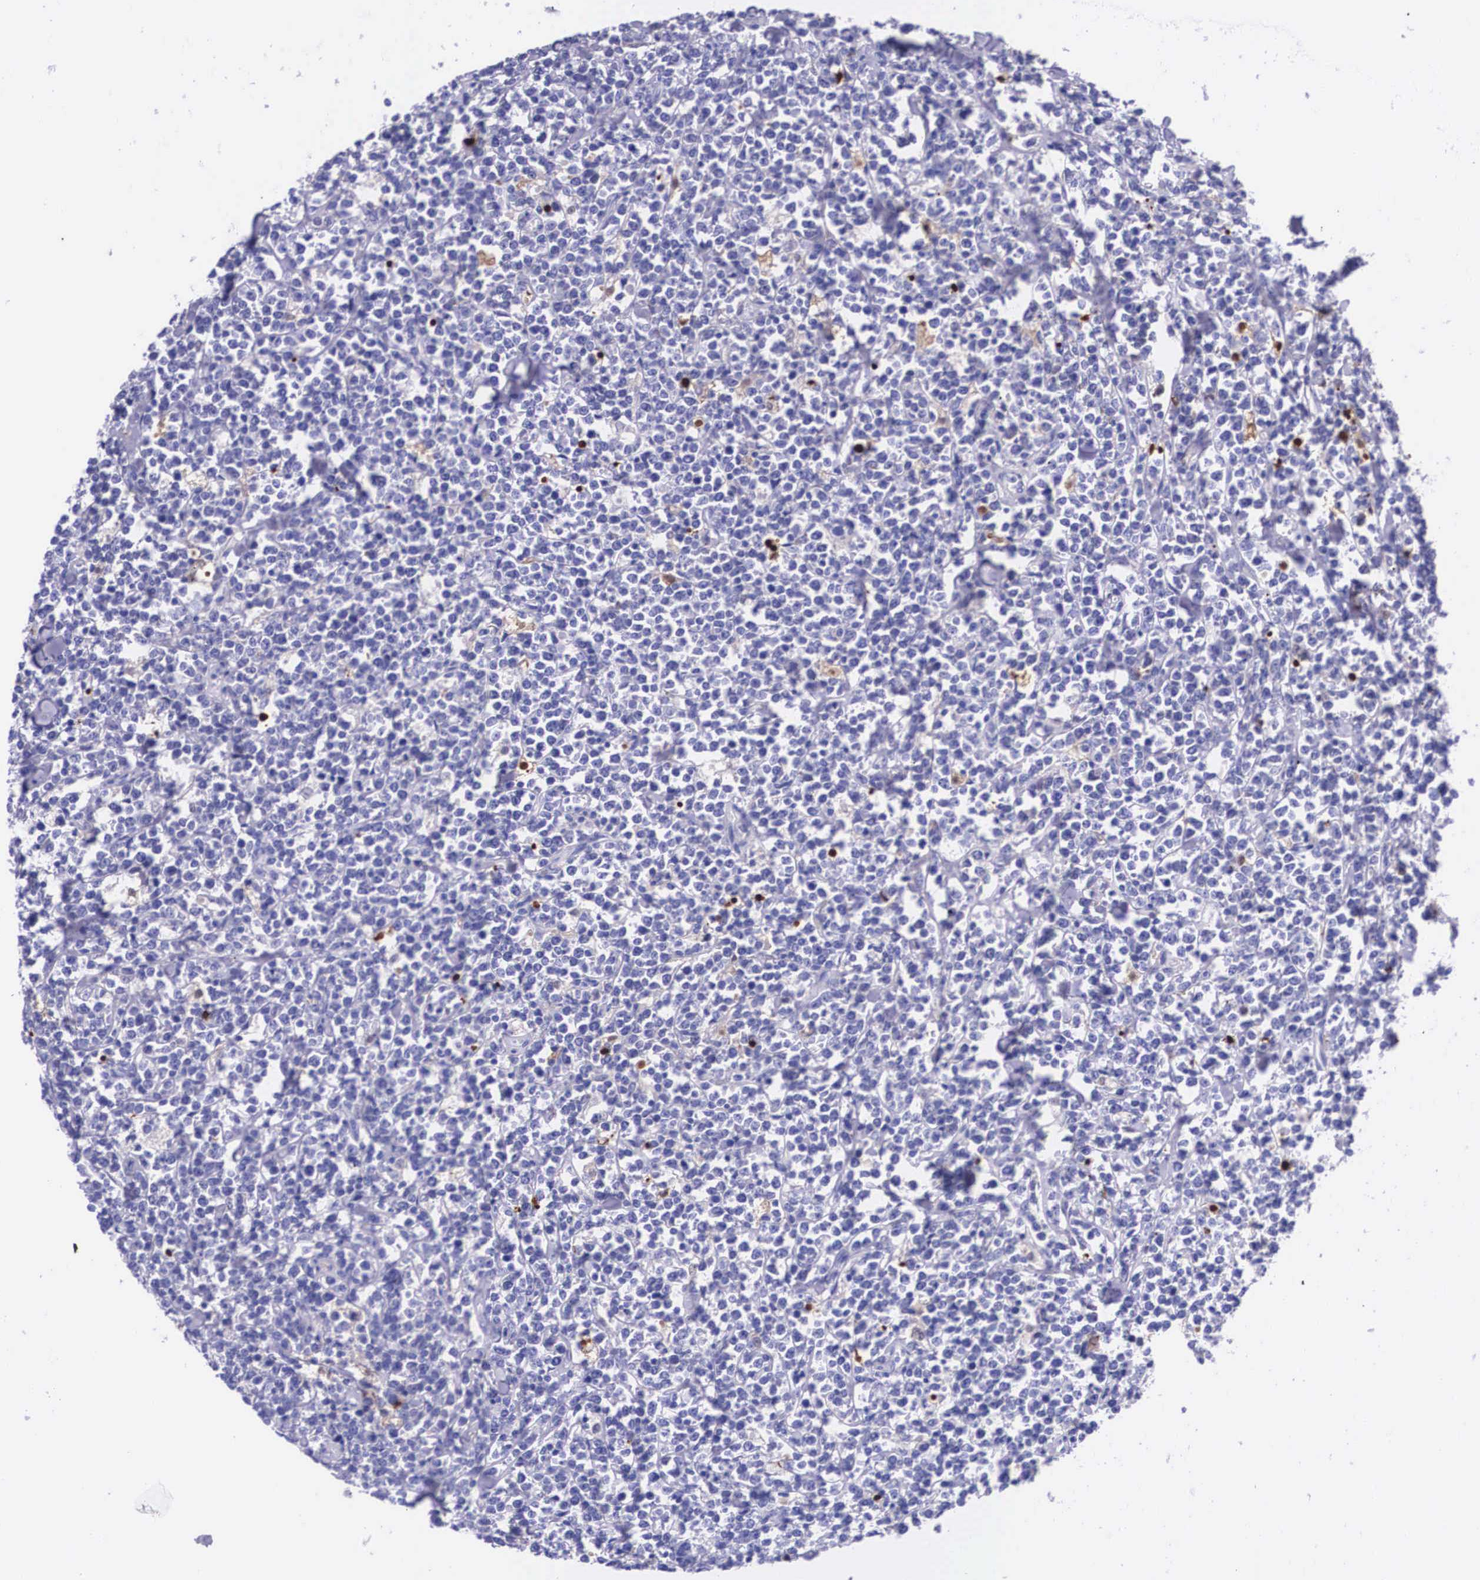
{"staining": {"intensity": "negative", "quantity": "none", "location": "none"}, "tissue": "lymphoma", "cell_type": "Tumor cells", "image_type": "cancer", "snomed": [{"axis": "morphology", "description": "Malignant lymphoma, non-Hodgkin's type, High grade"}, {"axis": "topography", "description": "Small intestine"}, {"axis": "topography", "description": "Colon"}], "caption": "Protein analysis of lymphoma demonstrates no significant staining in tumor cells. (Brightfield microscopy of DAB (3,3'-diaminobenzidine) IHC at high magnification).", "gene": "PLG", "patient": {"sex": "male", "age": 8}}